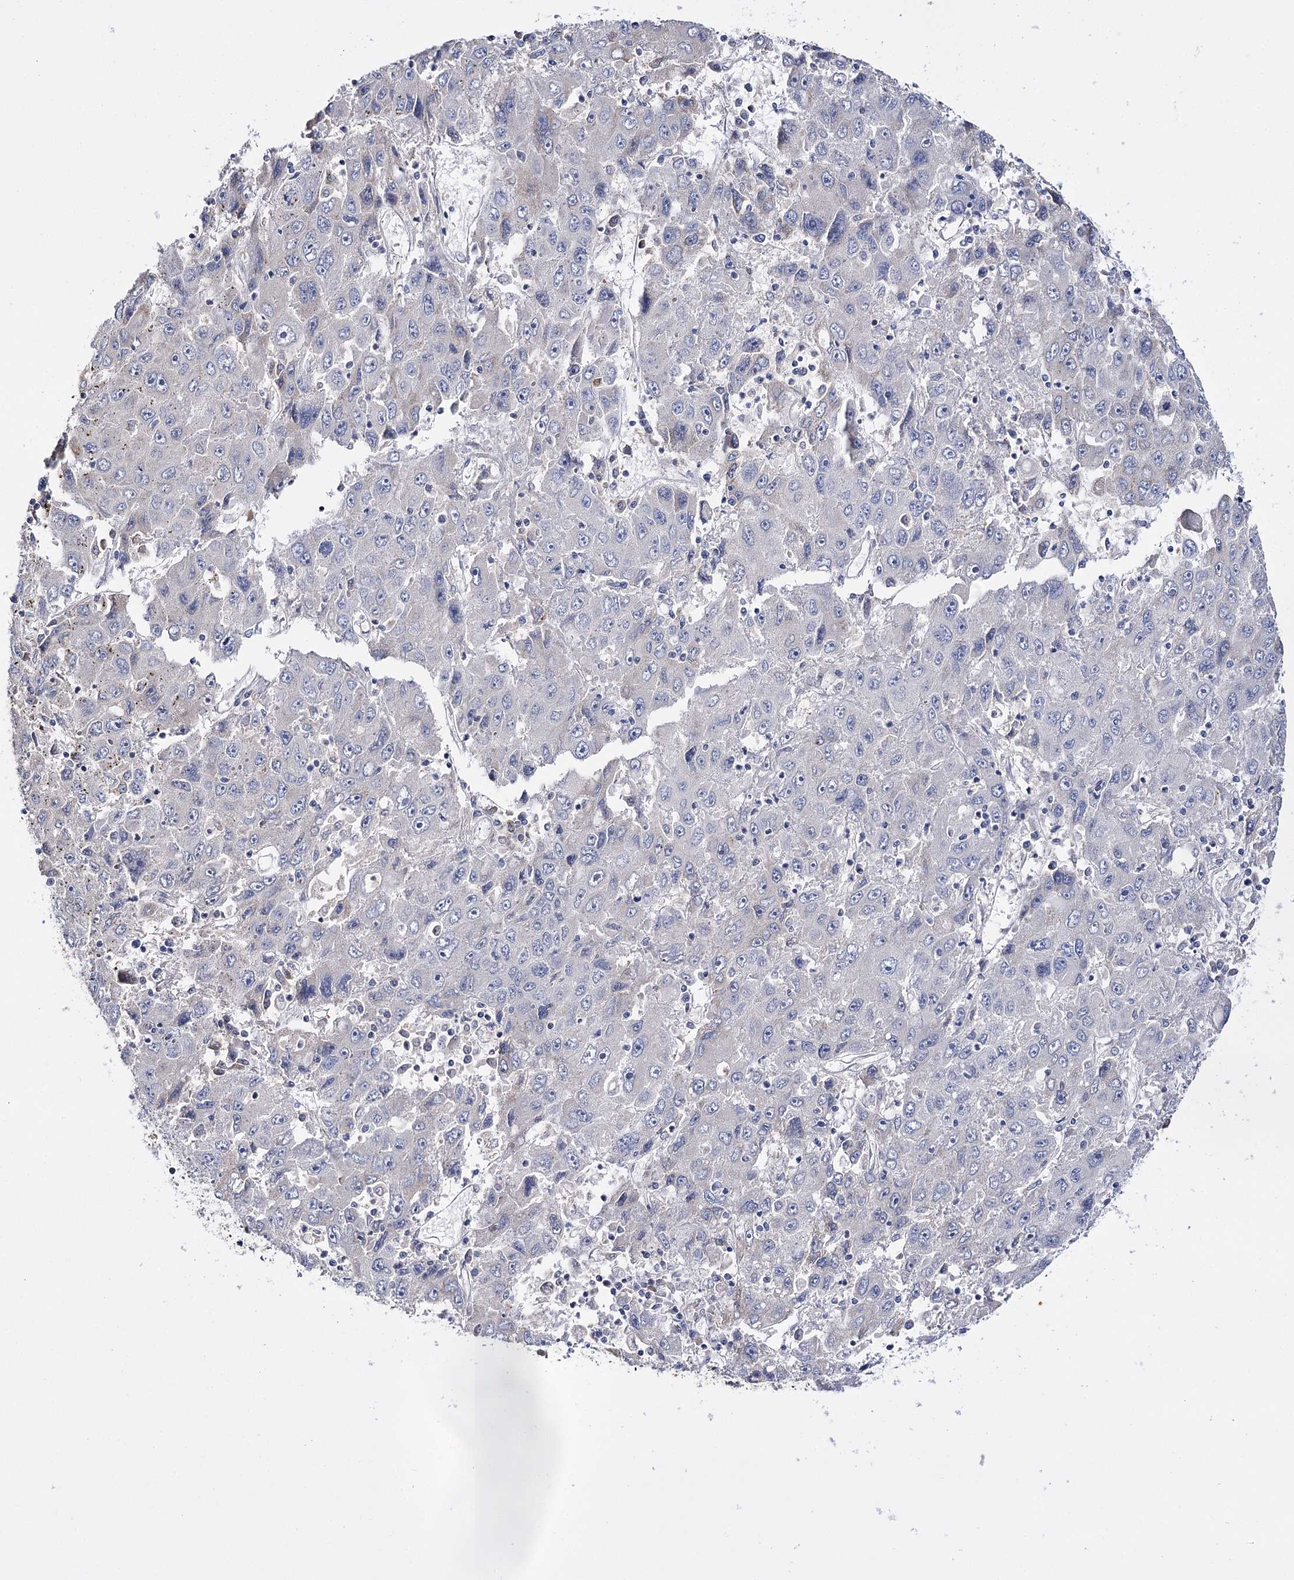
{"staining": {"intensity": "negative", "quantity": "none", "location": "none"}, "tissue": "liver cancer", "cell_type": "Tumor cells", "image_type": "cancer", "snomed": [{"axis": "morphology", "description": "Carcinoma, Hepatocellular, NOS"}, {"axis": "topography", "description": "Liver"}], "caption": "Immunohistochemistry of liver cancer exhibits no expression in tumor cells.", "gene": "PTER", "patient": {"sex": "male", "age": 49}}